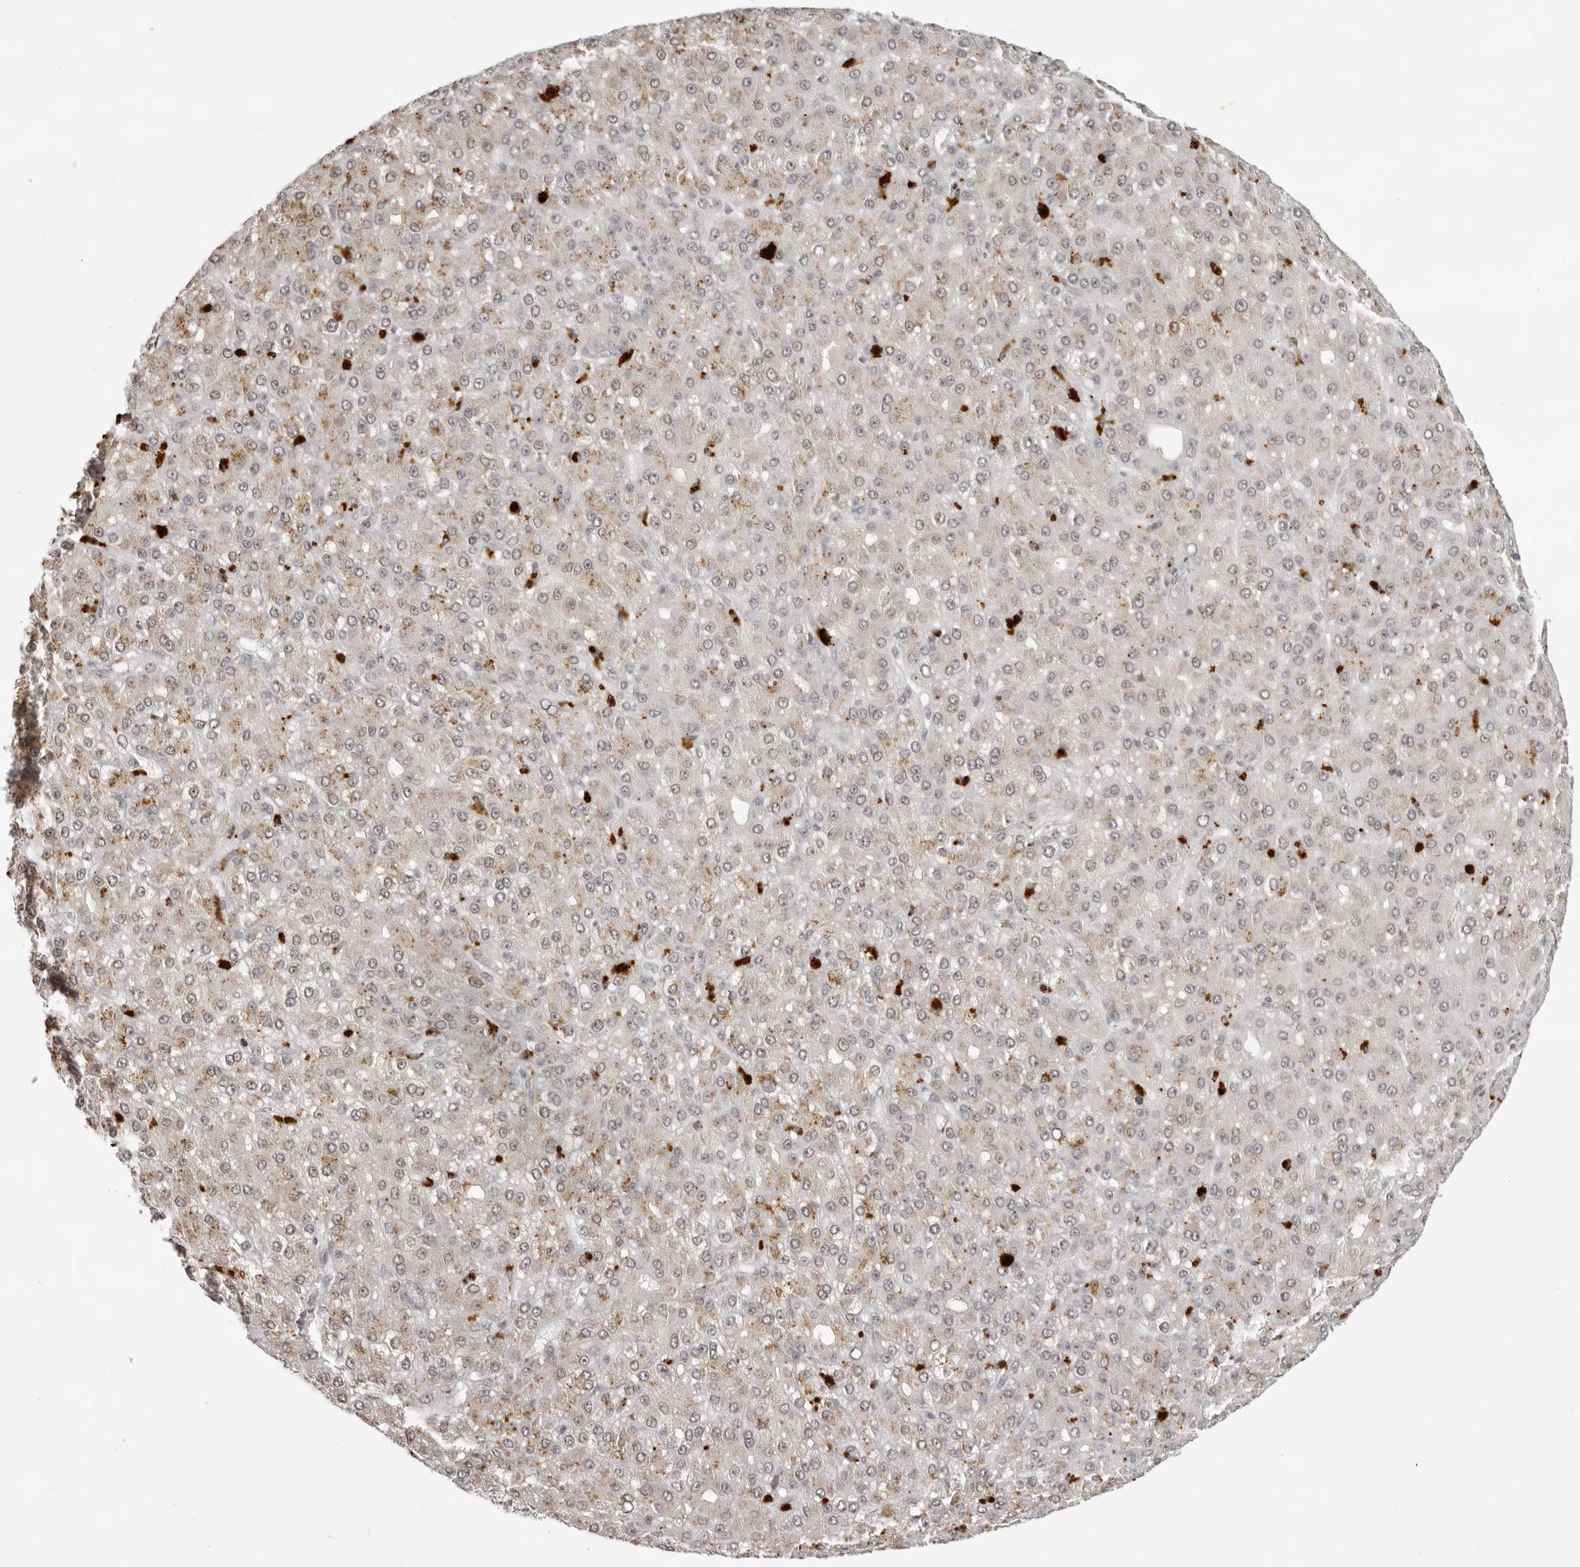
{"staining": {"intensity": "moderate", "quantity": "<25%", "location": "cytoplasmic/membranous"}, "tissue": "liver cancer", "cell_type": "Tumor cells", "image_type": "cancer", "snomed": [{"axis": "morphology", "description": "Carcinoma, Hepatocellular, NOS"}, {"axis": "topography", "description": "Liver"}], "caption": "Human liver hepatocellular carcinoma stained for a protein (brown) shows moderate cytoplasmic/membranous positive positivity in about <25% of tumor cells.", "gene": "NTM", "patient": {"sex": "male", "age": 67}}